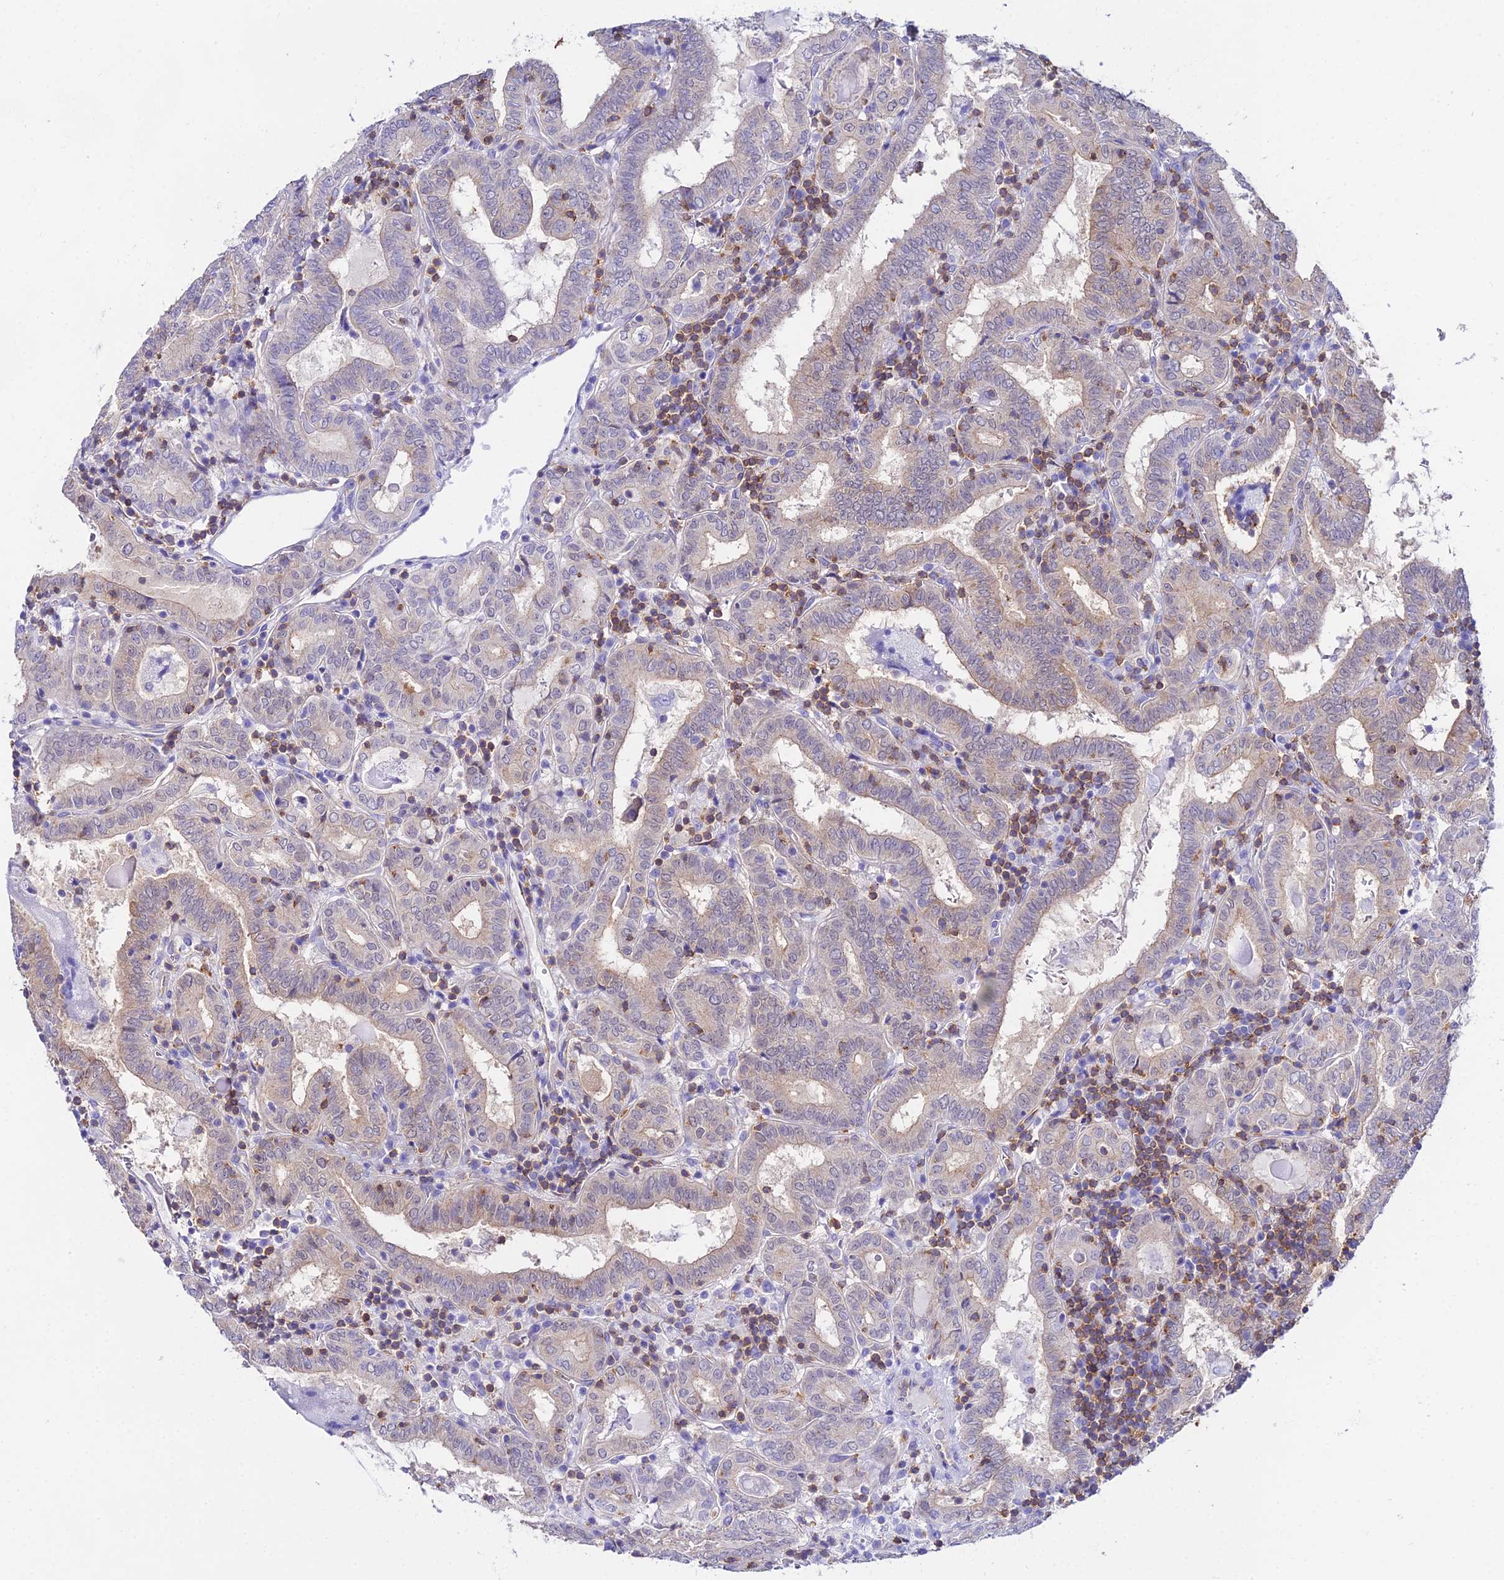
{"staining": {"intensity": "negative", "quantity": "none", "location": "none"}, "tissue": "thyroid cancer", "cell_type": "Tumor cells", "image_type": "cancer", "snomed": [{"axis": "morphology", "description": "Papillary adenocarcinoma, NOS"}, {"axis": "topography", "description": "Thyroid gland"}], "caption": "This is an immunohistochemistry (IHC) image of thyroid papillary adenocarcinoma. There is no expression in tumor cells.", "gene": "S100A16", "patient": {"sex": "female", "age": 72}}